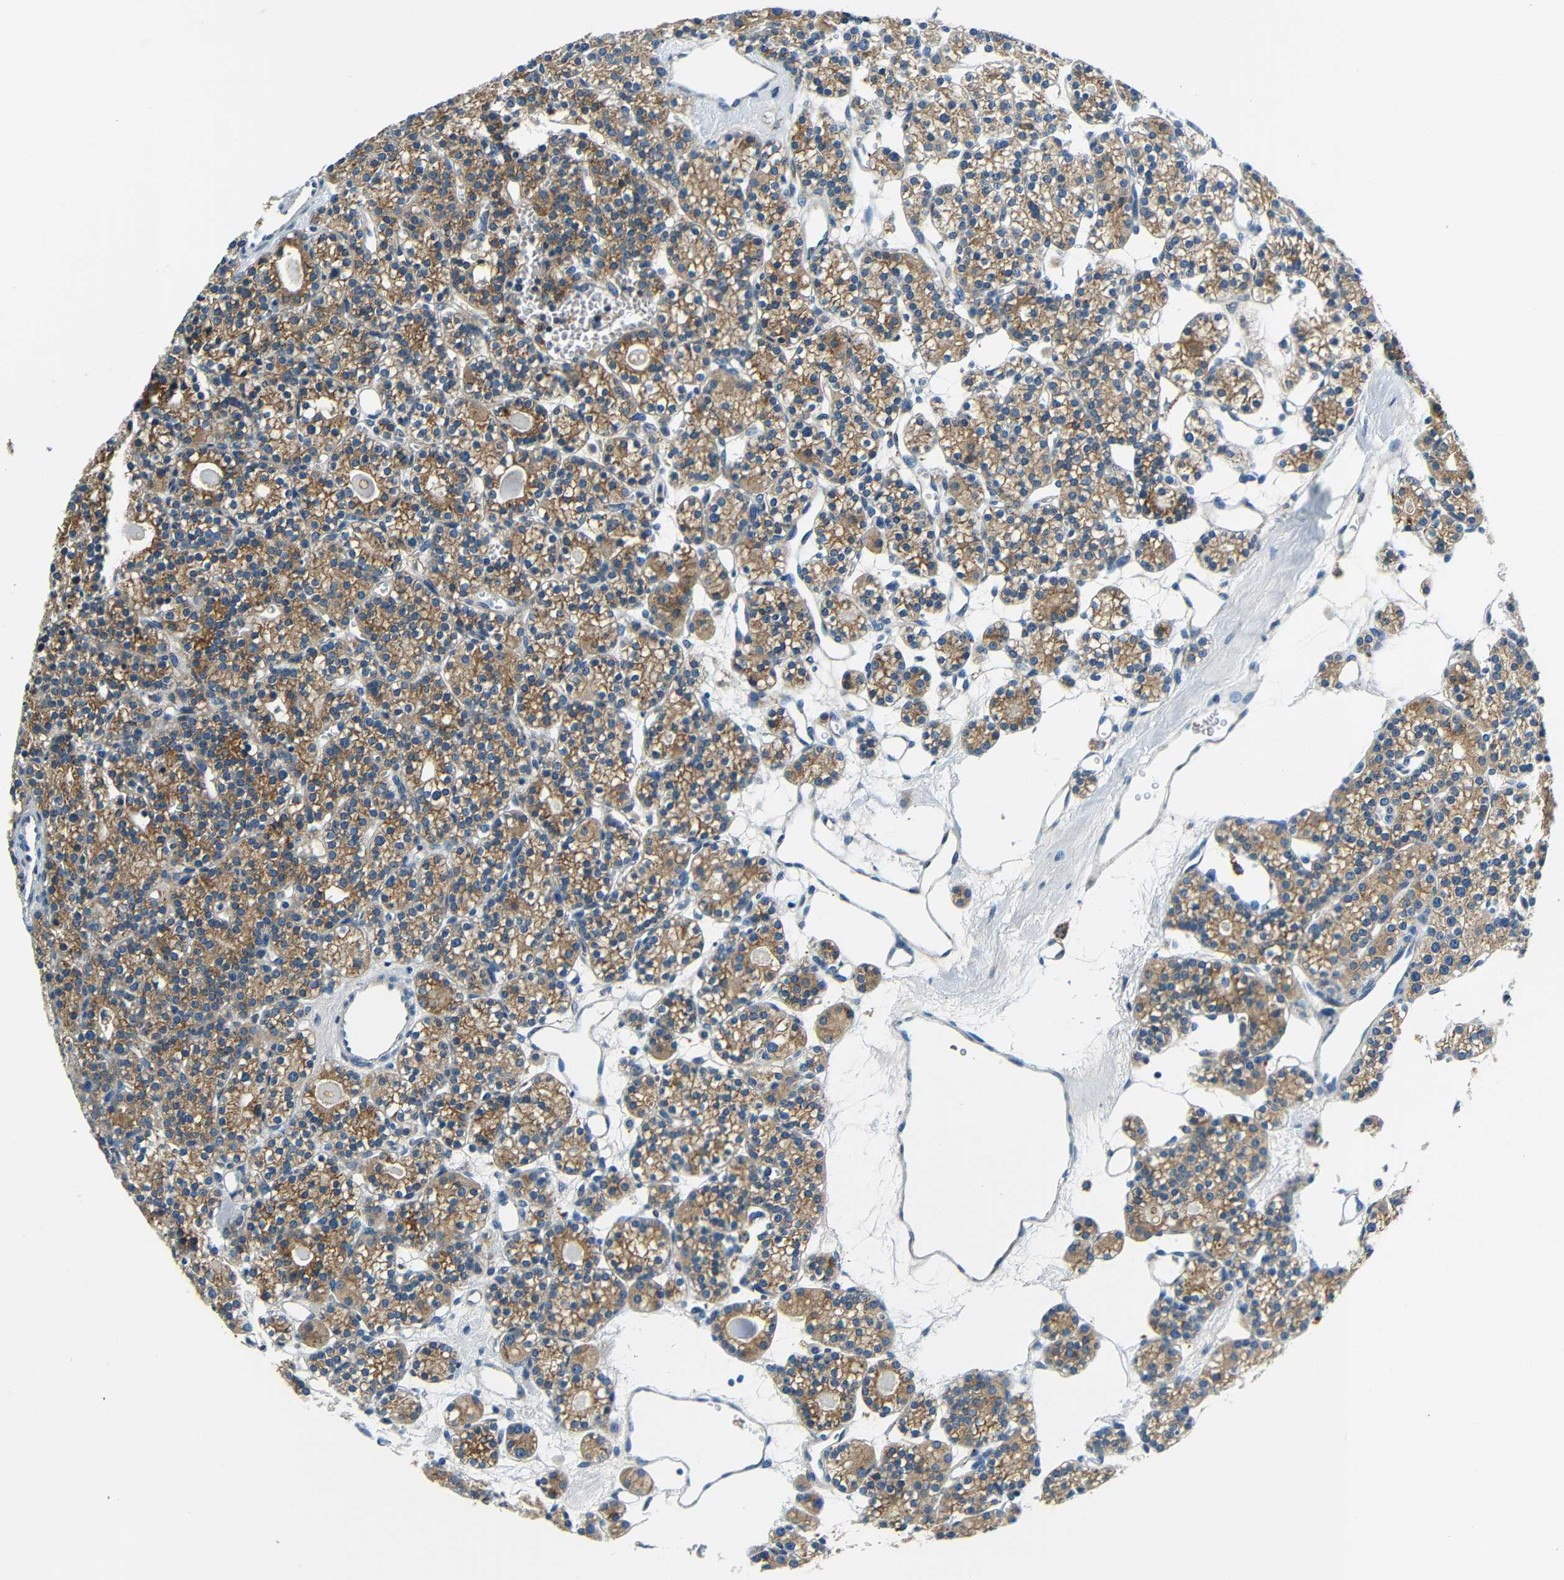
{"staining": {"intensity": "moderate", "quantity": ">75%", "location": "cytoplasmic/membranous"}, "tissue": "parathyroid gland", "cell_type": "Glandular cells", "image_type": "normal", "snomed": [{"axis": "morphology", "description": "Normal tissue, NOS"}, {"axis": "topography", "description": "Parathyroid gland"}], "caption": "Benign parathyroid gland was stained to show a protein in brown. There is medium levels of moderate cytoplasmic/membranous expression in approximately >75% of glandular cells.", "gene": "USO1", "patient": {"sex": "female", "age": 64}}